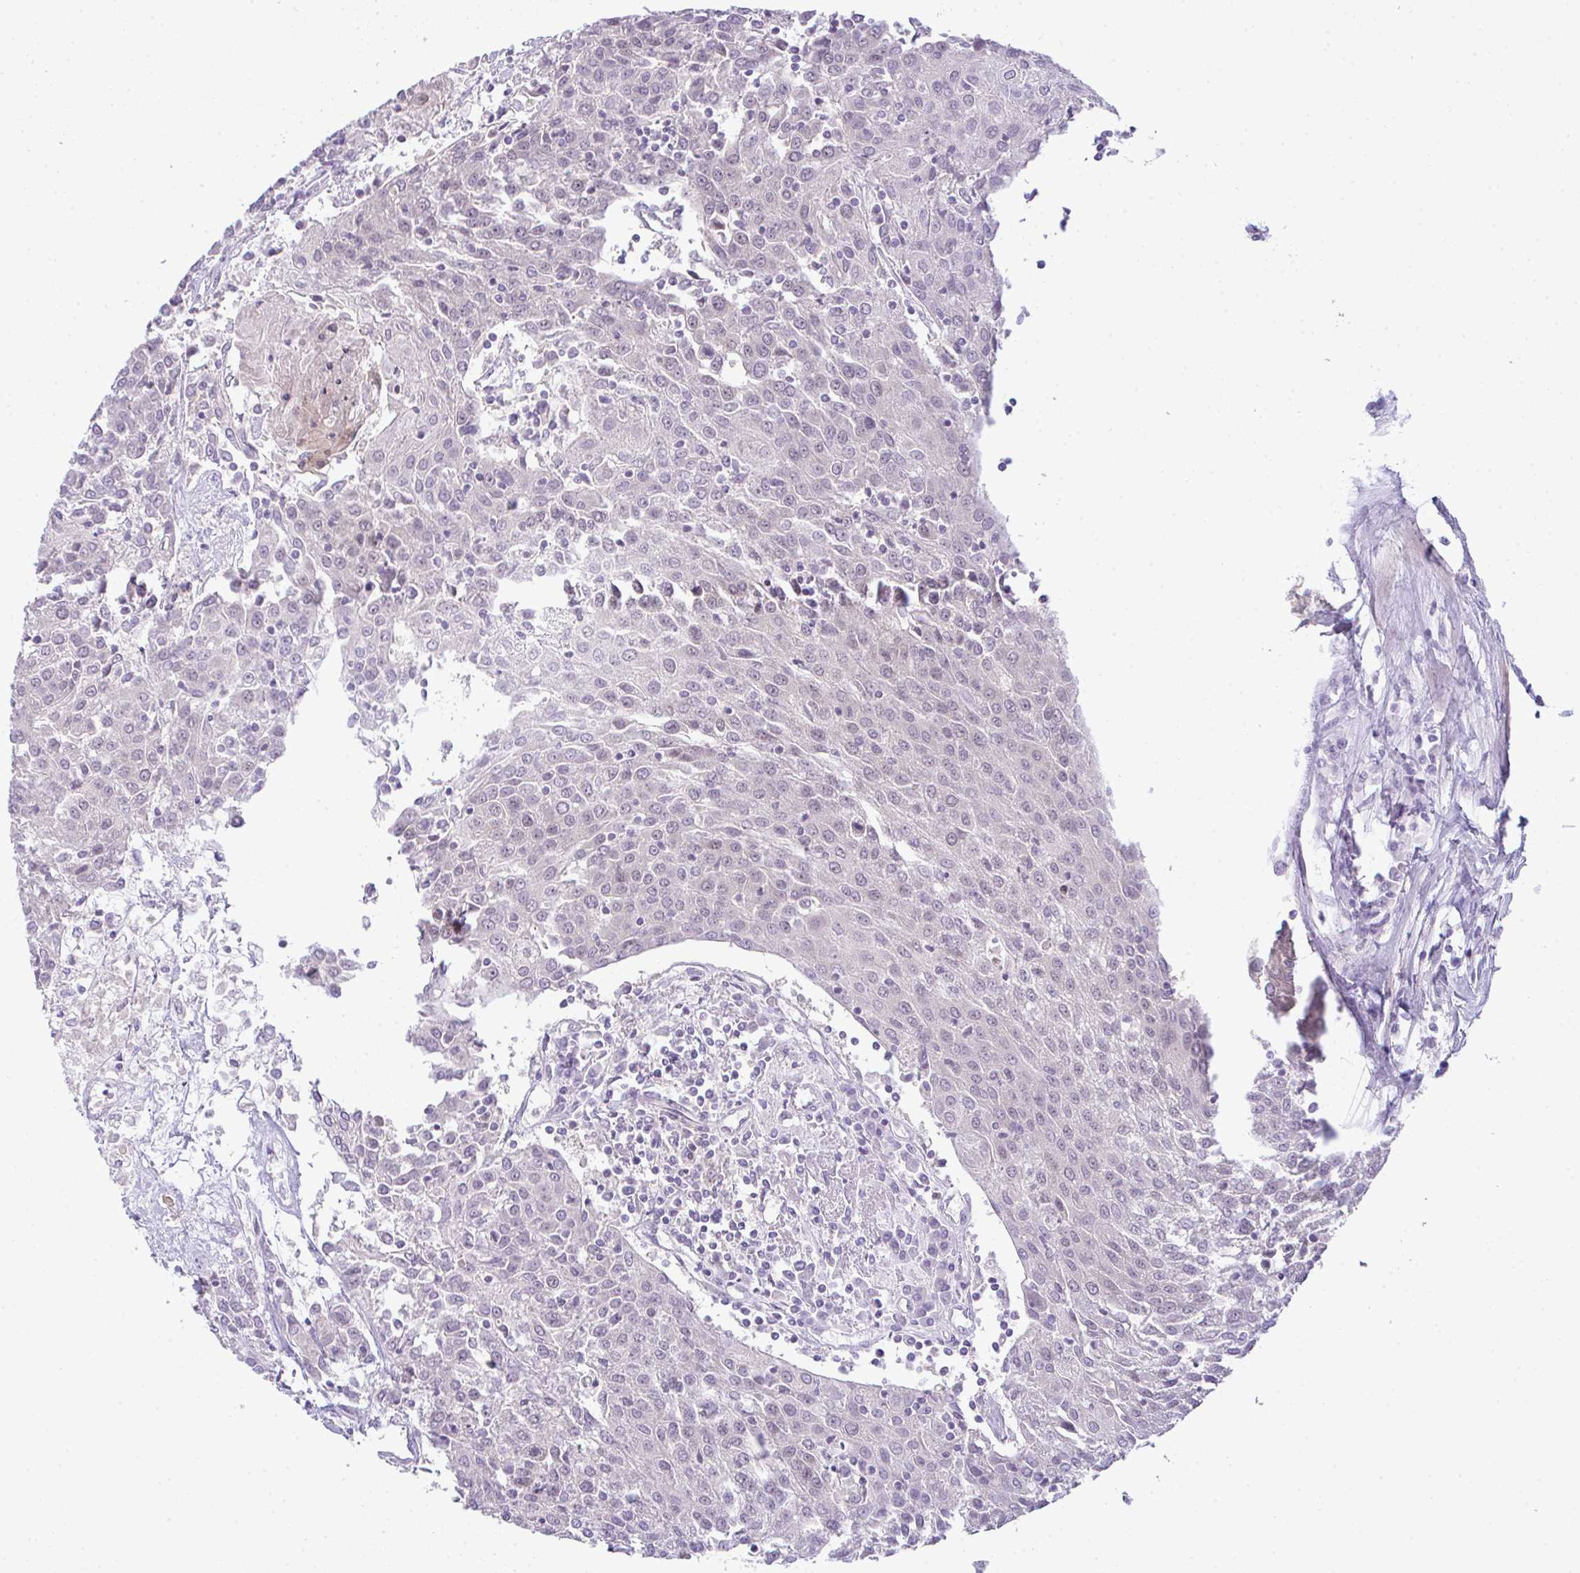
{"staining": {"intensity": "negative", "quantity": "none", "location": "none"}, "tissue": "urothelial cancer", "cell_type": "Tumor cells", "image_type": "cancer", "snomed": [{"axis": "morphology", "description": "Urothelial carcinoma, High grade"}, {"axis": "topography", "description": "Urinary bladder"}], "caption": "Urothelial cancer was stained to show a protein in brown. There is no significant expression in tumor cells.", "gene": "CSE1L", "patient": {"sex": "female", "age": 85}}